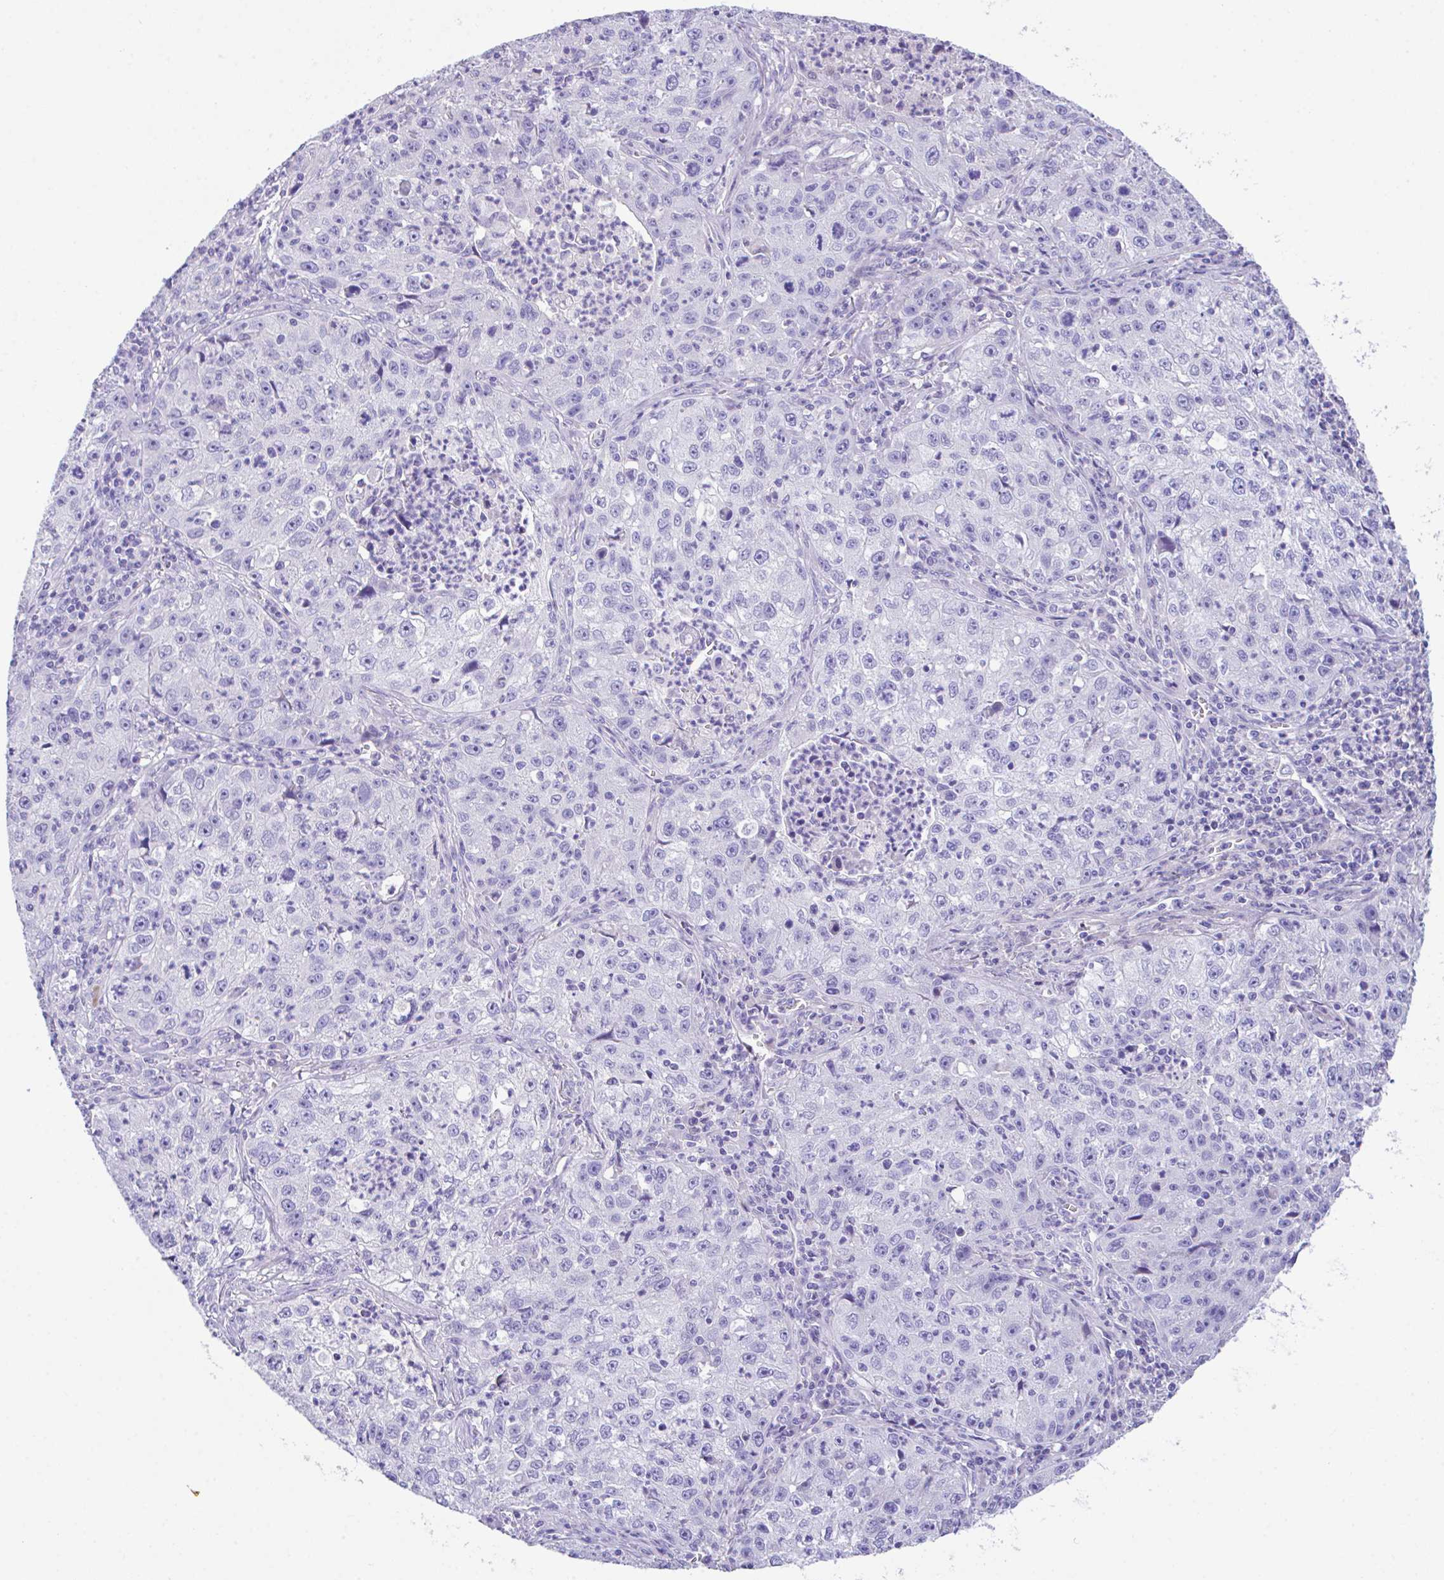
{"staining": {"intensity": "negative", "quantity": "none", "location": "none"}, "tissue": "lung cancer", "cell_type": "Tumor cells", "image_type": "cancer", "snomed": [{"axis": "morphology", "description": "Squamous cell carcinoma, NOS"}, {"axis": "topography", "description": "Lung"}], "caption": "High power microscopy histopathology image of an immunohistochemistry (IHC) image of lung squamous cell carcinoma, revealing no significant positivity in tumor cells.", "gene": "SLC16A6", "patient": {"sex": "male", "age": 71}}